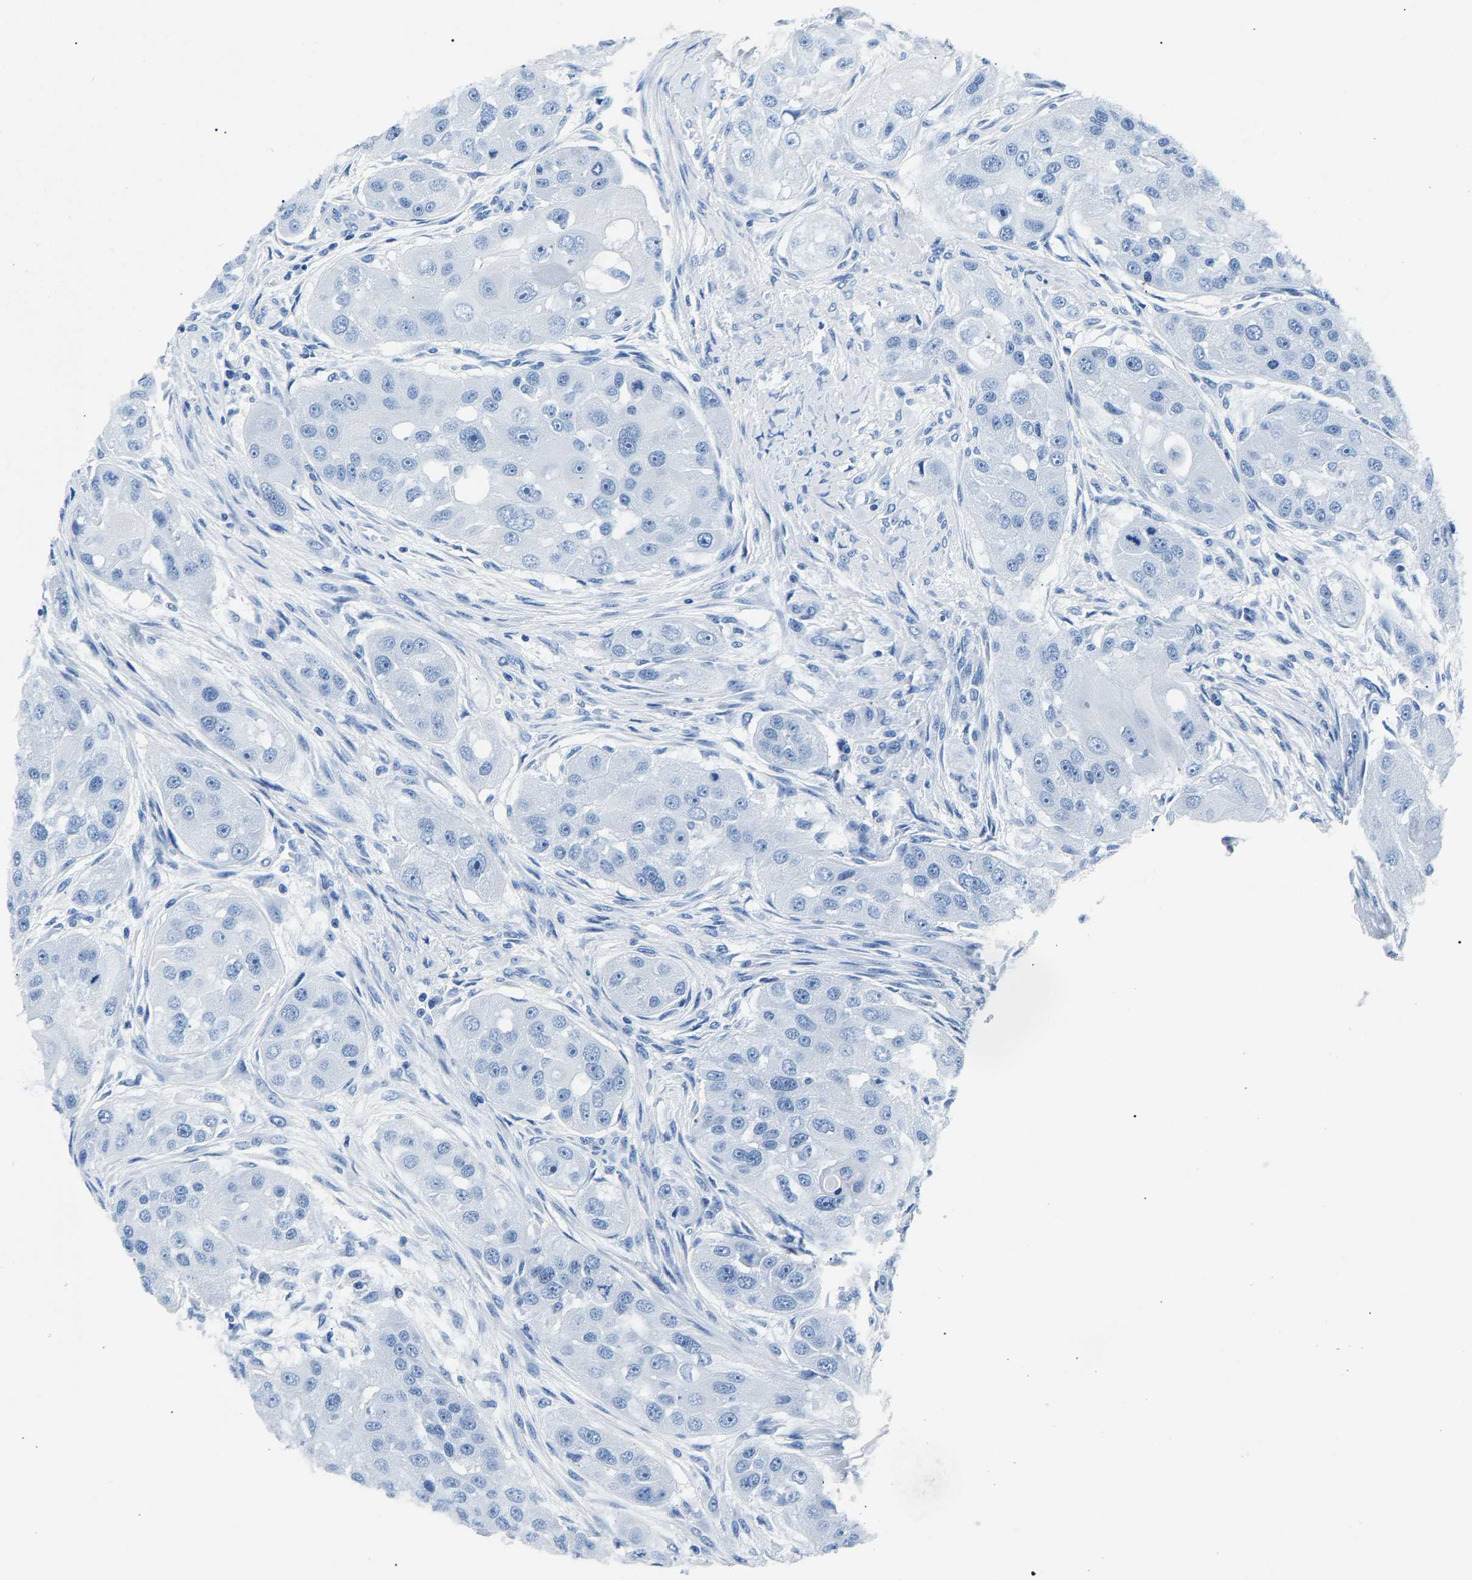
{"staining": {"intensity": "negative", "quantity": "none", "location": "none"}, "tissue": "head and neck cancer", "cell_type": "Tumor cells", "image_type": "cancer", "snomed": [{"axis": "morphology", "description": "Normal tissue, NOS"}, {"axis": "morphology", "description": "Squamous cell carcinoma, NOS"}, {"axis": "topography", "description": "Skeletal muscle"}, {"axis": "topography", "description": "Head-Neck"}], "caption": "Head and neck squamous cell carcinoma stained for a protein using immunohistochemistry reveals no expression tumor cells.", "gene": "CPS1", "patient": {"sex": "male", "age": 51}}